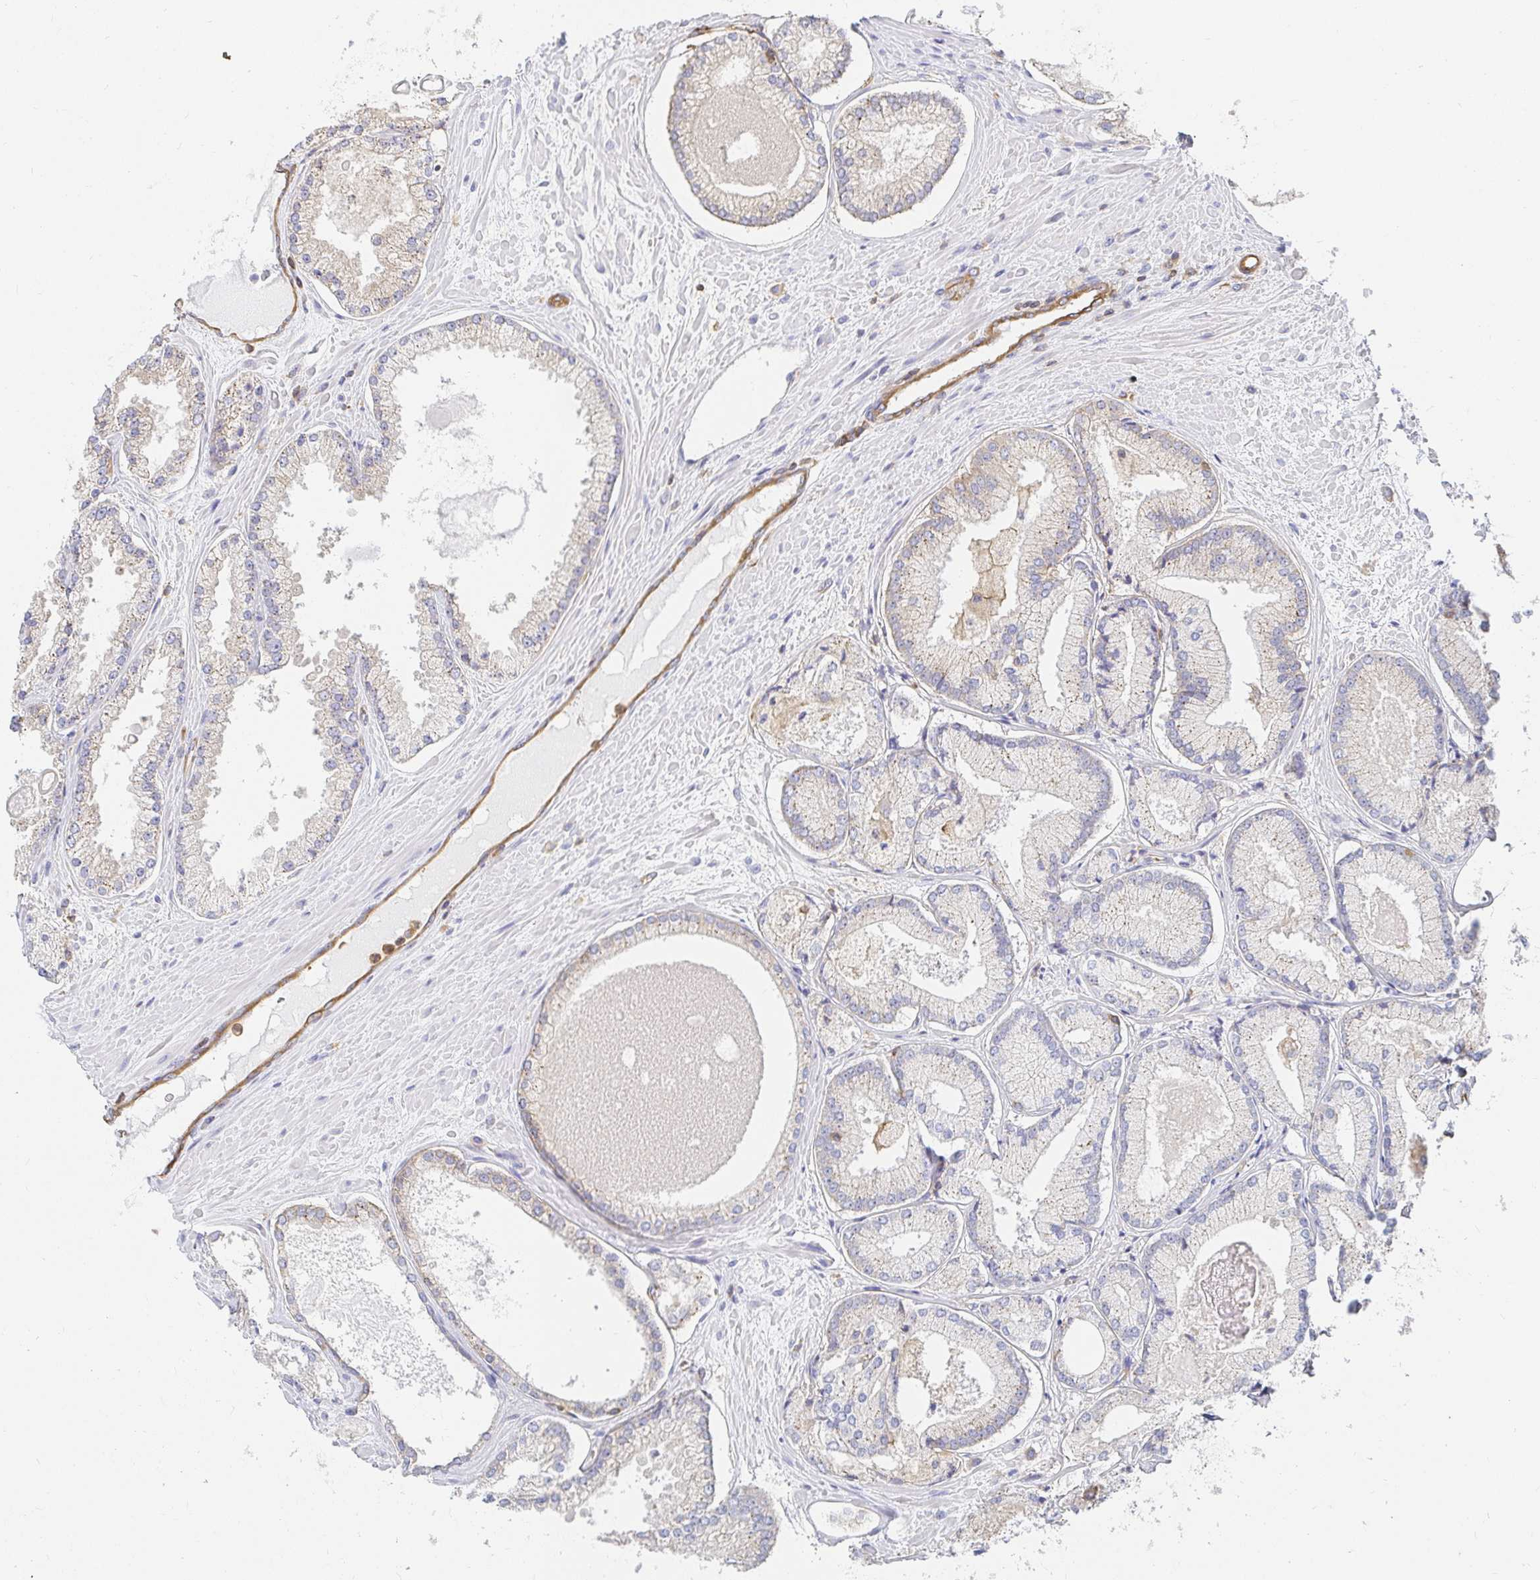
{"staining": {"intensity": "negative", "quantity": "none", "location": "none"}, "tissue": "prostate cancer", "cell_type": "Tumor cells", "image_type": "cancer", "snomed": [{"axis": "morphology", "description": "Adenocarcinoma, High grade"}, {"axis": "topography", "description": "Prostate"}], "caption": "Protein analysis of prostate high-grade adenocarcinoma displays no significant expression in tumor cells.", "gene": "TSPAN19", "patient": {"sex": "male", "age": 73}}